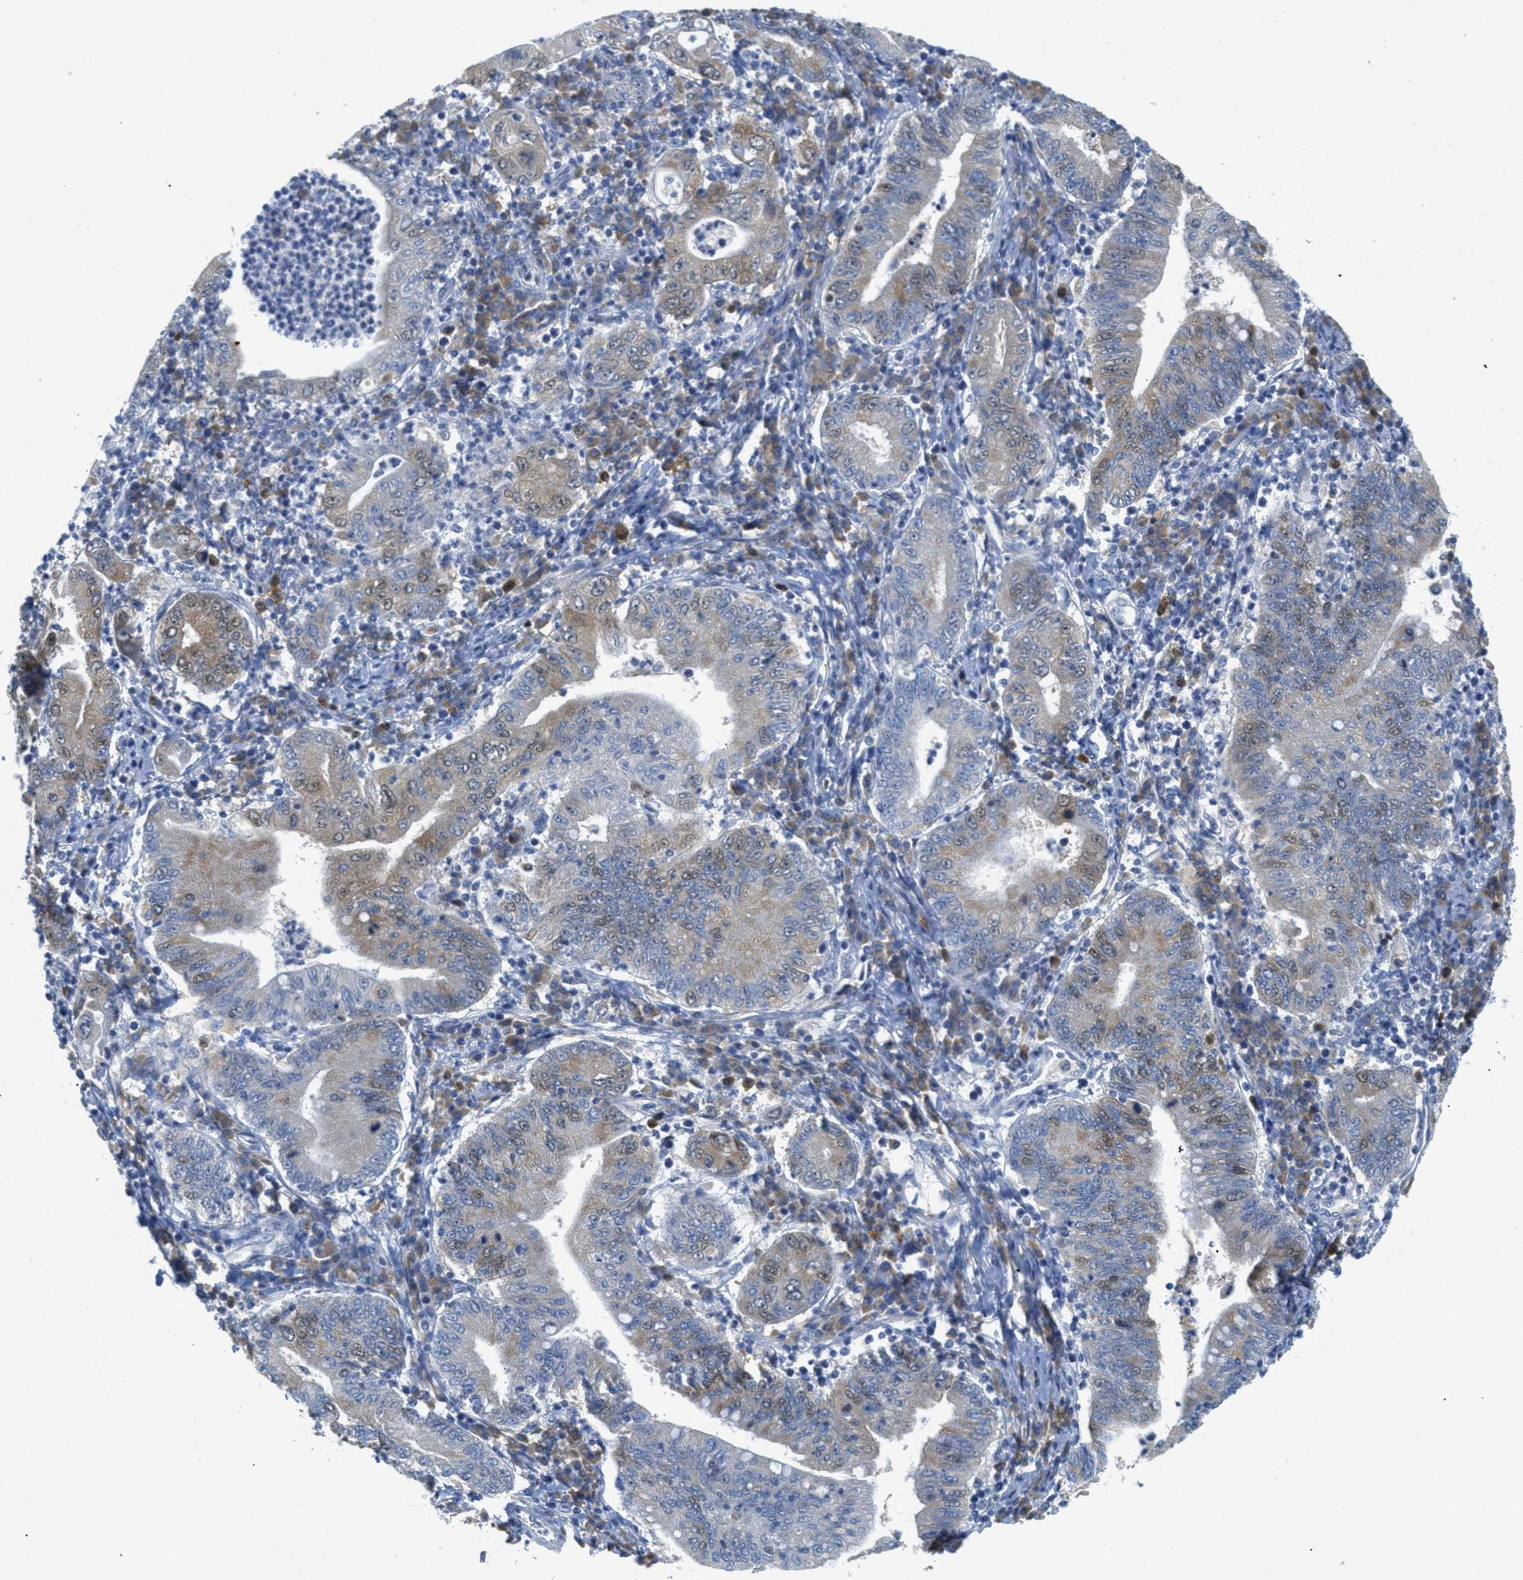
{"staining": {"intensity": "moderate", "quantity": ">75%", "location": "cytoplasmic/membranous,nuclear"}, "tissue": "stomach cancer", "cell_type": "Tumor cells", "image_type": "cancer", "snomed": [{"axis": "morphology", "description": "Normal tissue, NOS"}, {"axis": "morphology", "description": "Adenocarcinoma, NOS"}, {"axis": "topography", "description": "Esophagus"}, {"axis": "topography", "description": "Stomach, upper"}, {"axis": "topography", "description": "Peripheral nerve tissue"}], "caption": "A brown stain labels moderate cytoplasmic/membranous and nuclear positivity of a protein in human stomach adenocarcinoma tumor cells.", "gene": "ORC6", "patient": {"sex": "male", "age": 62}}